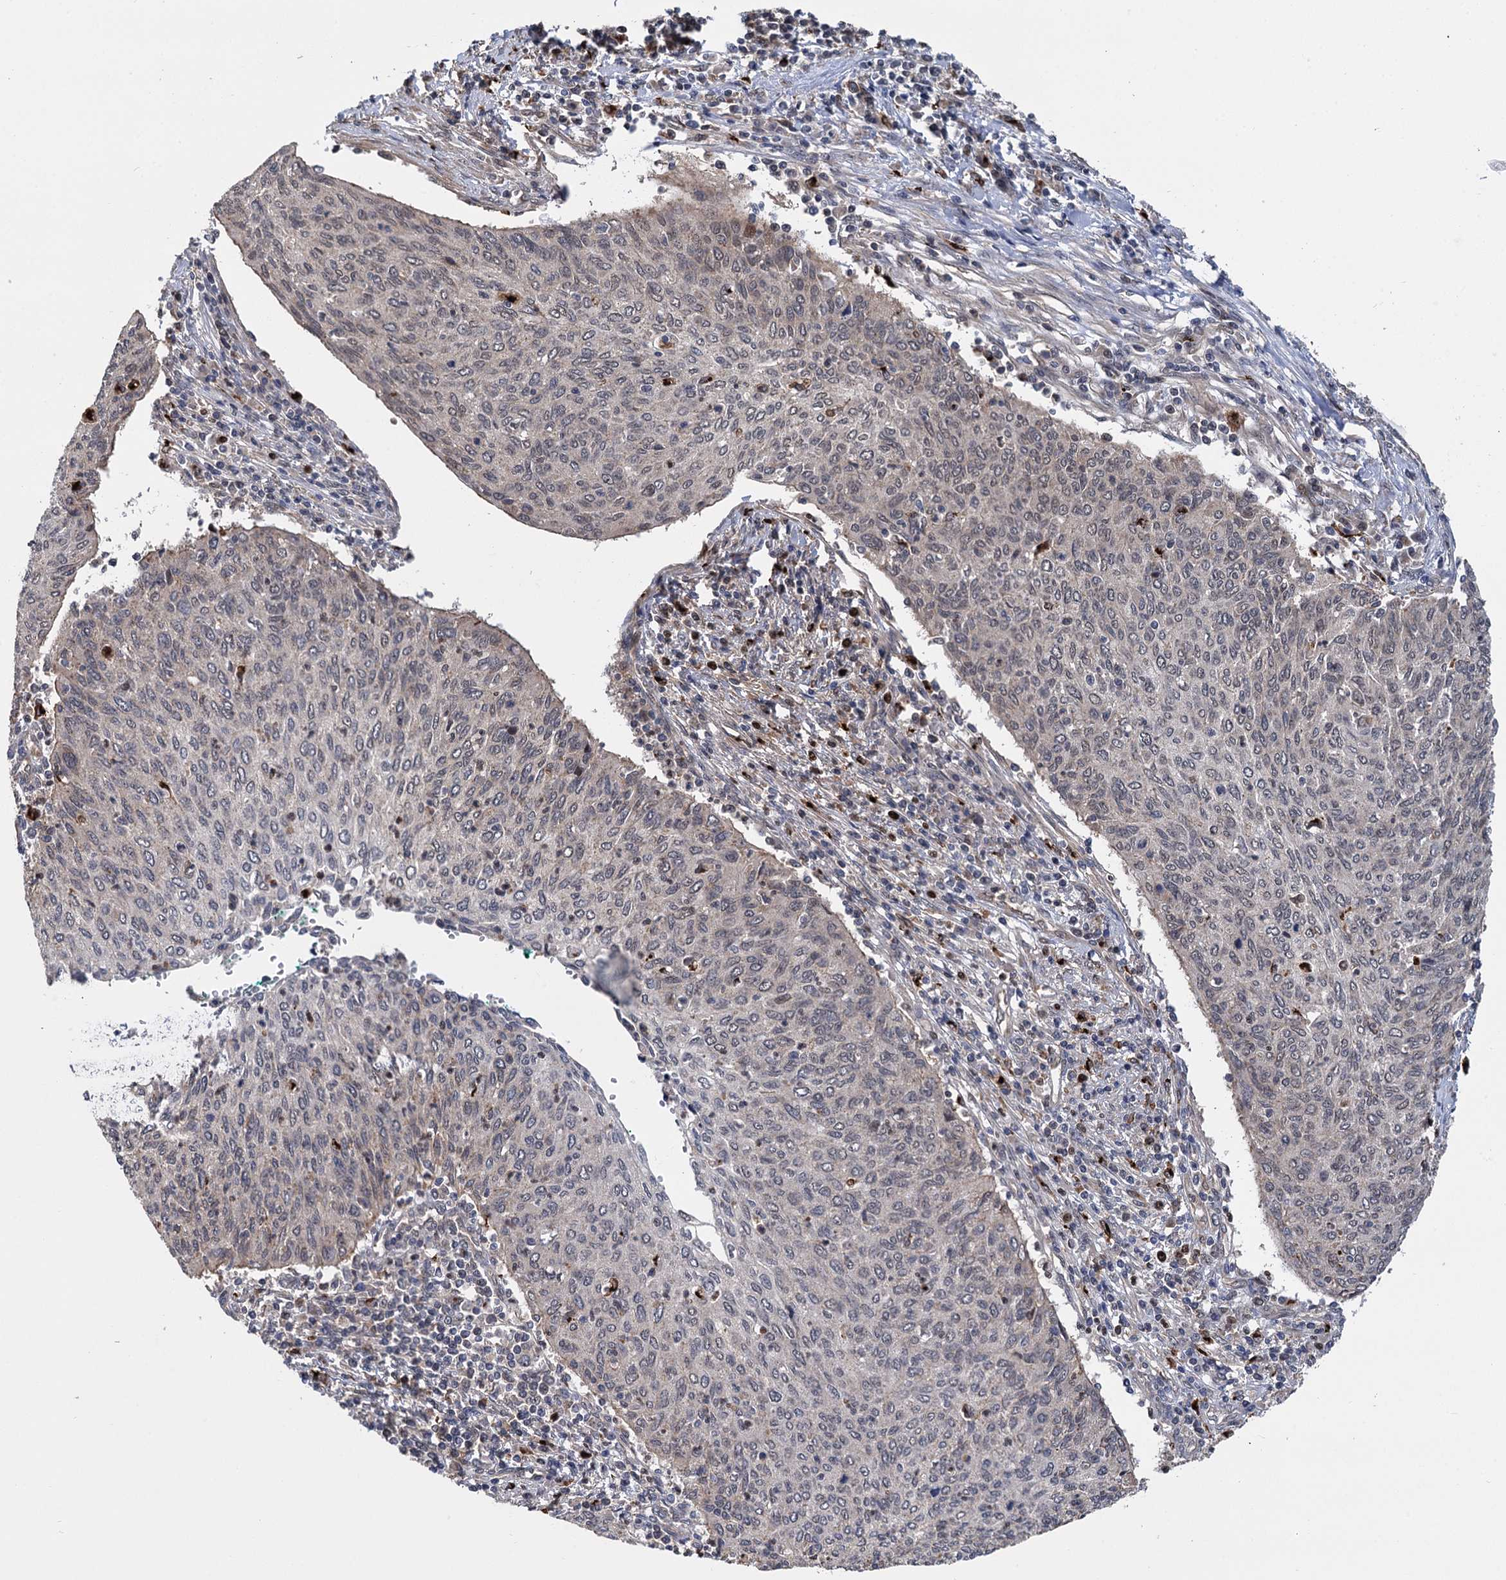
{"staining": {"intensity": "negative", "quantity": "none", "location": "none"}, "tissue": "cervical cancer", "cell_type": "Tumor cells", "image_type": "cancer", "snomed": [{"axis": "morphology", "description": "Squamous cell carcinoma, NOS"}, {"axis": "topography", "description": "Cervix"}], "caption": "The IHC histopathology image has no significant positivity in tumor cells of squamous cell carcinoma (cervical) tissue.", "gene": "GAL3ST4", "patient": {"sex": "female", "age": 38}}